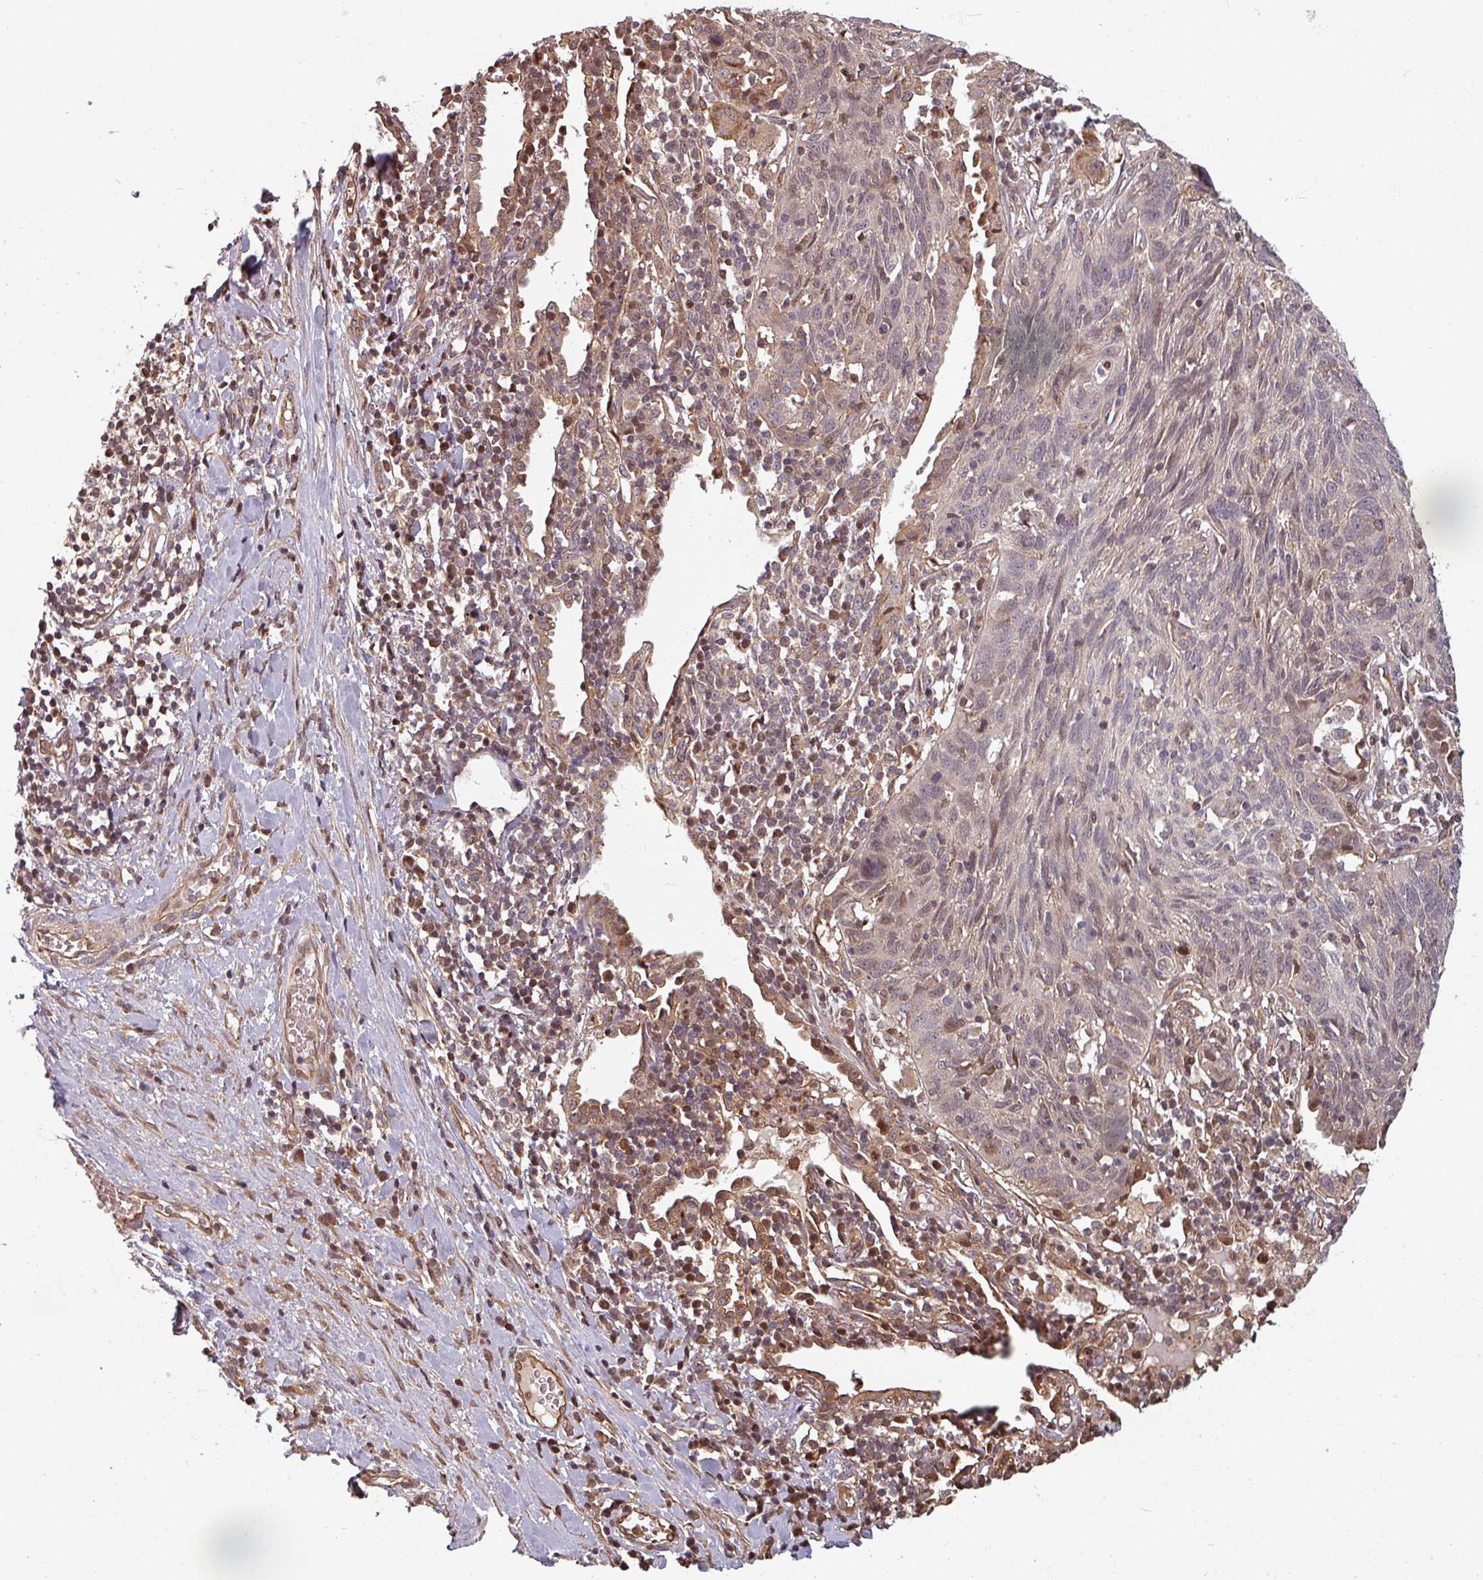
{"staining": {"intensity": "negative", "quantity": "none", "location": "none"}, "tissue": "lung cancer", "cell_type": "Tumor cells", "image_type": "cancer", "snomed": [{"axis": "morphology", "description": "Squamous cell carcinoma, NOS"}, {"axis": "topography", "description": "Lung"}], "caption": "Lung cancer was stained to show a protein in brown. There is no significant expression in tumor cells.", "gene": "EID1", "patient": {"sex": "female", "age": 66}}